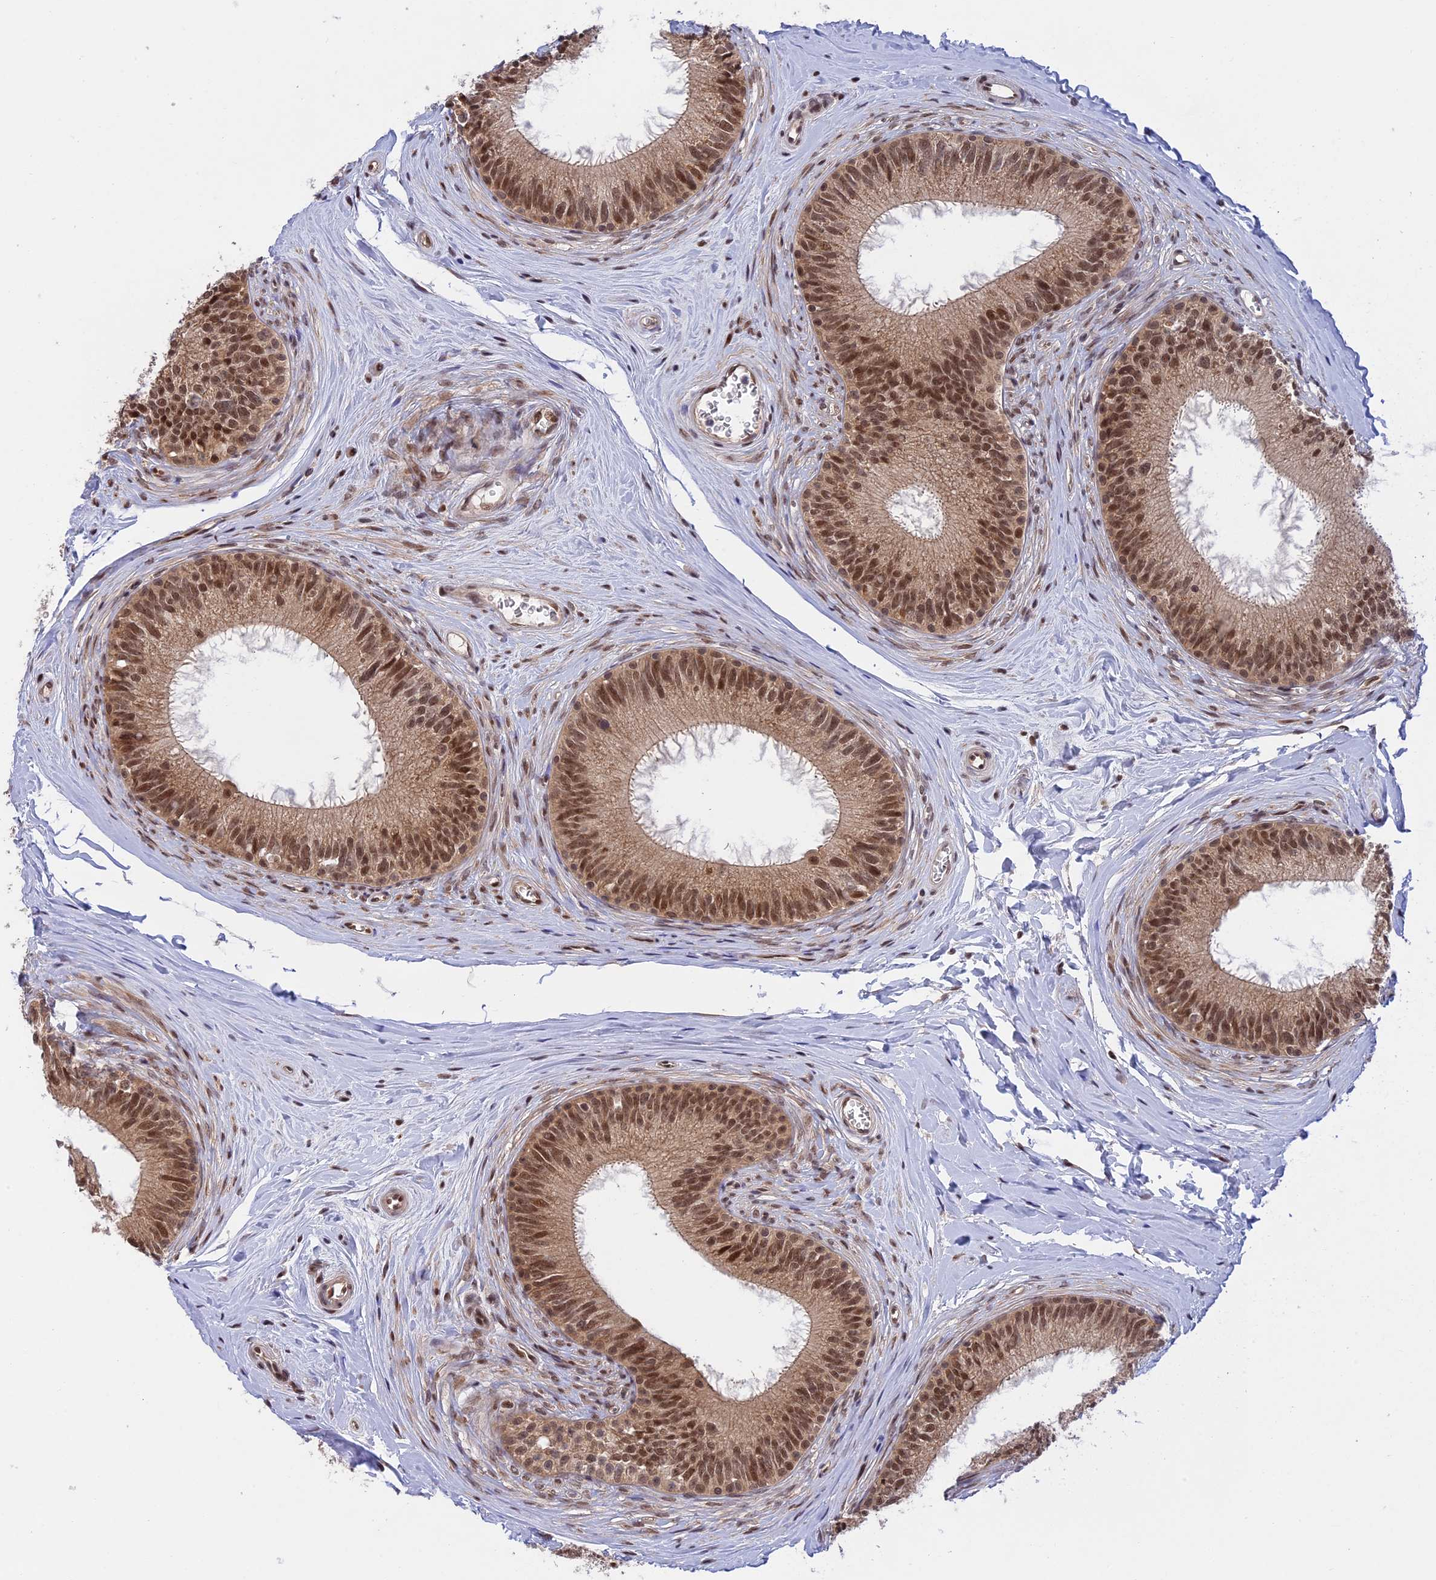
{"staining": {"intensity": "moderate", "quantity": ">75%", "location": "nuclear"}, "tissue": "epididymis", "cell_type": "Glandular cells", "image_type": "normal", "snomed": [{"axis": "morphology", "description": "Normal tissue, NOS"}, {"axis": "topography", "description": "Epididymis"}], "caption": "A histopathology image of epididymis stained for a protein exhibits moderate nuclear brown staining in glandular cells. (Brightfield microscopy of DAB IHC at high magnification).", "gene": "POLR2C", "patient": {"sex": "male", "age": 33}}